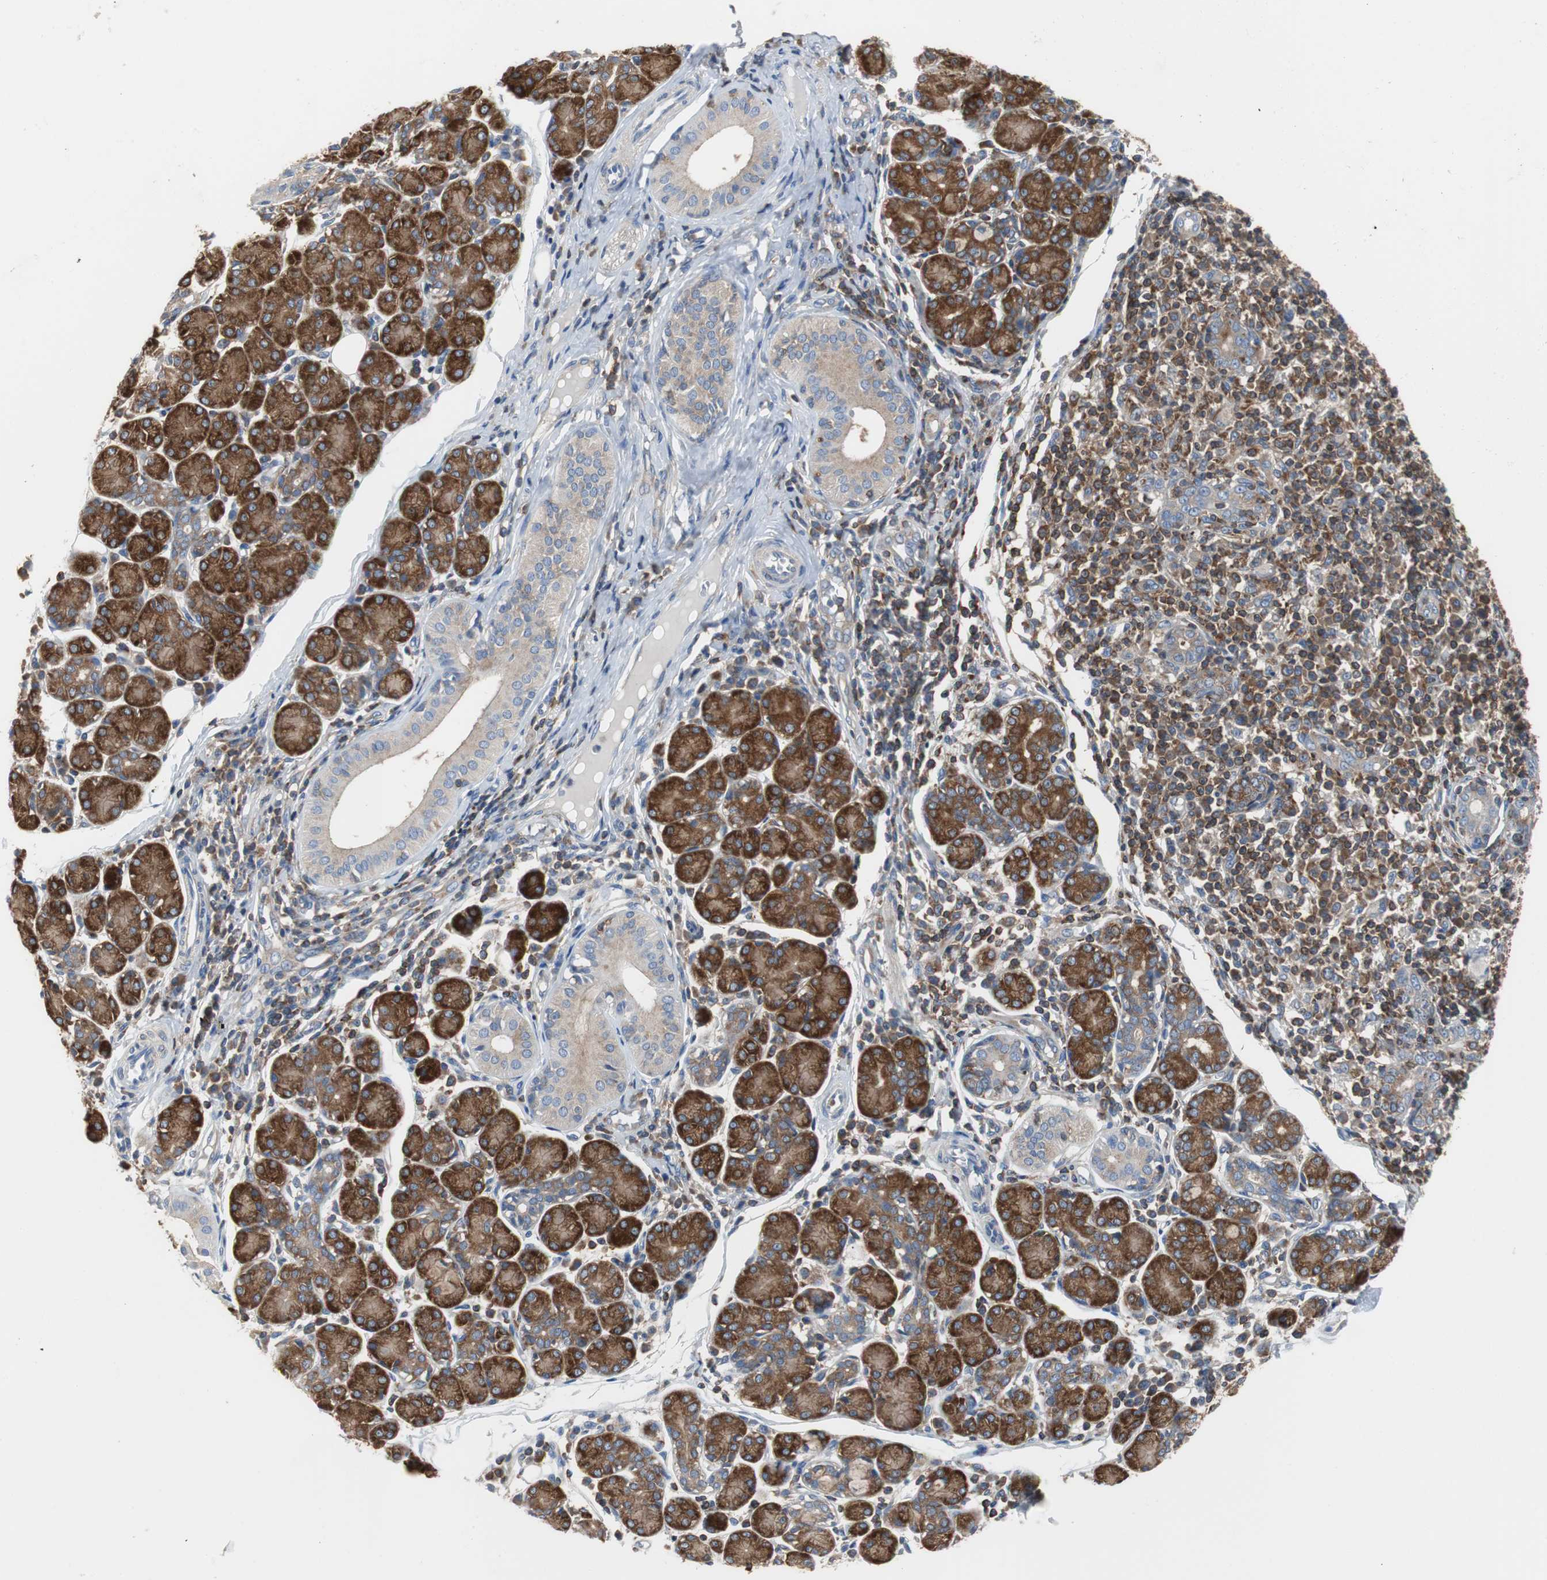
{"staining": {"intensity": "strong", "quantity": ">75%", "location": "cytoplasmic/membranous"}, "tissue": "salivary gland", "cell_type": "Glandular cells", "image_type": "normal", "snomed": [{"axis": "morphology", "description": "Normal tissue, NOS"}, {"axis": "morphology", "description": "Inflammation, NOS"}, {"axis": "topography", "description": "Lymph node"}, {"axis": "topography", "description": "Salivary gland"}], "caption": "DAB immunohistochemical staining of benign human salivary gland exhibits strong cytoplasmic/membranous protein expression in about >75% of glandular cells.", "gene": "TSC22D4", "patient": {"sex": "male", "age": 3}}